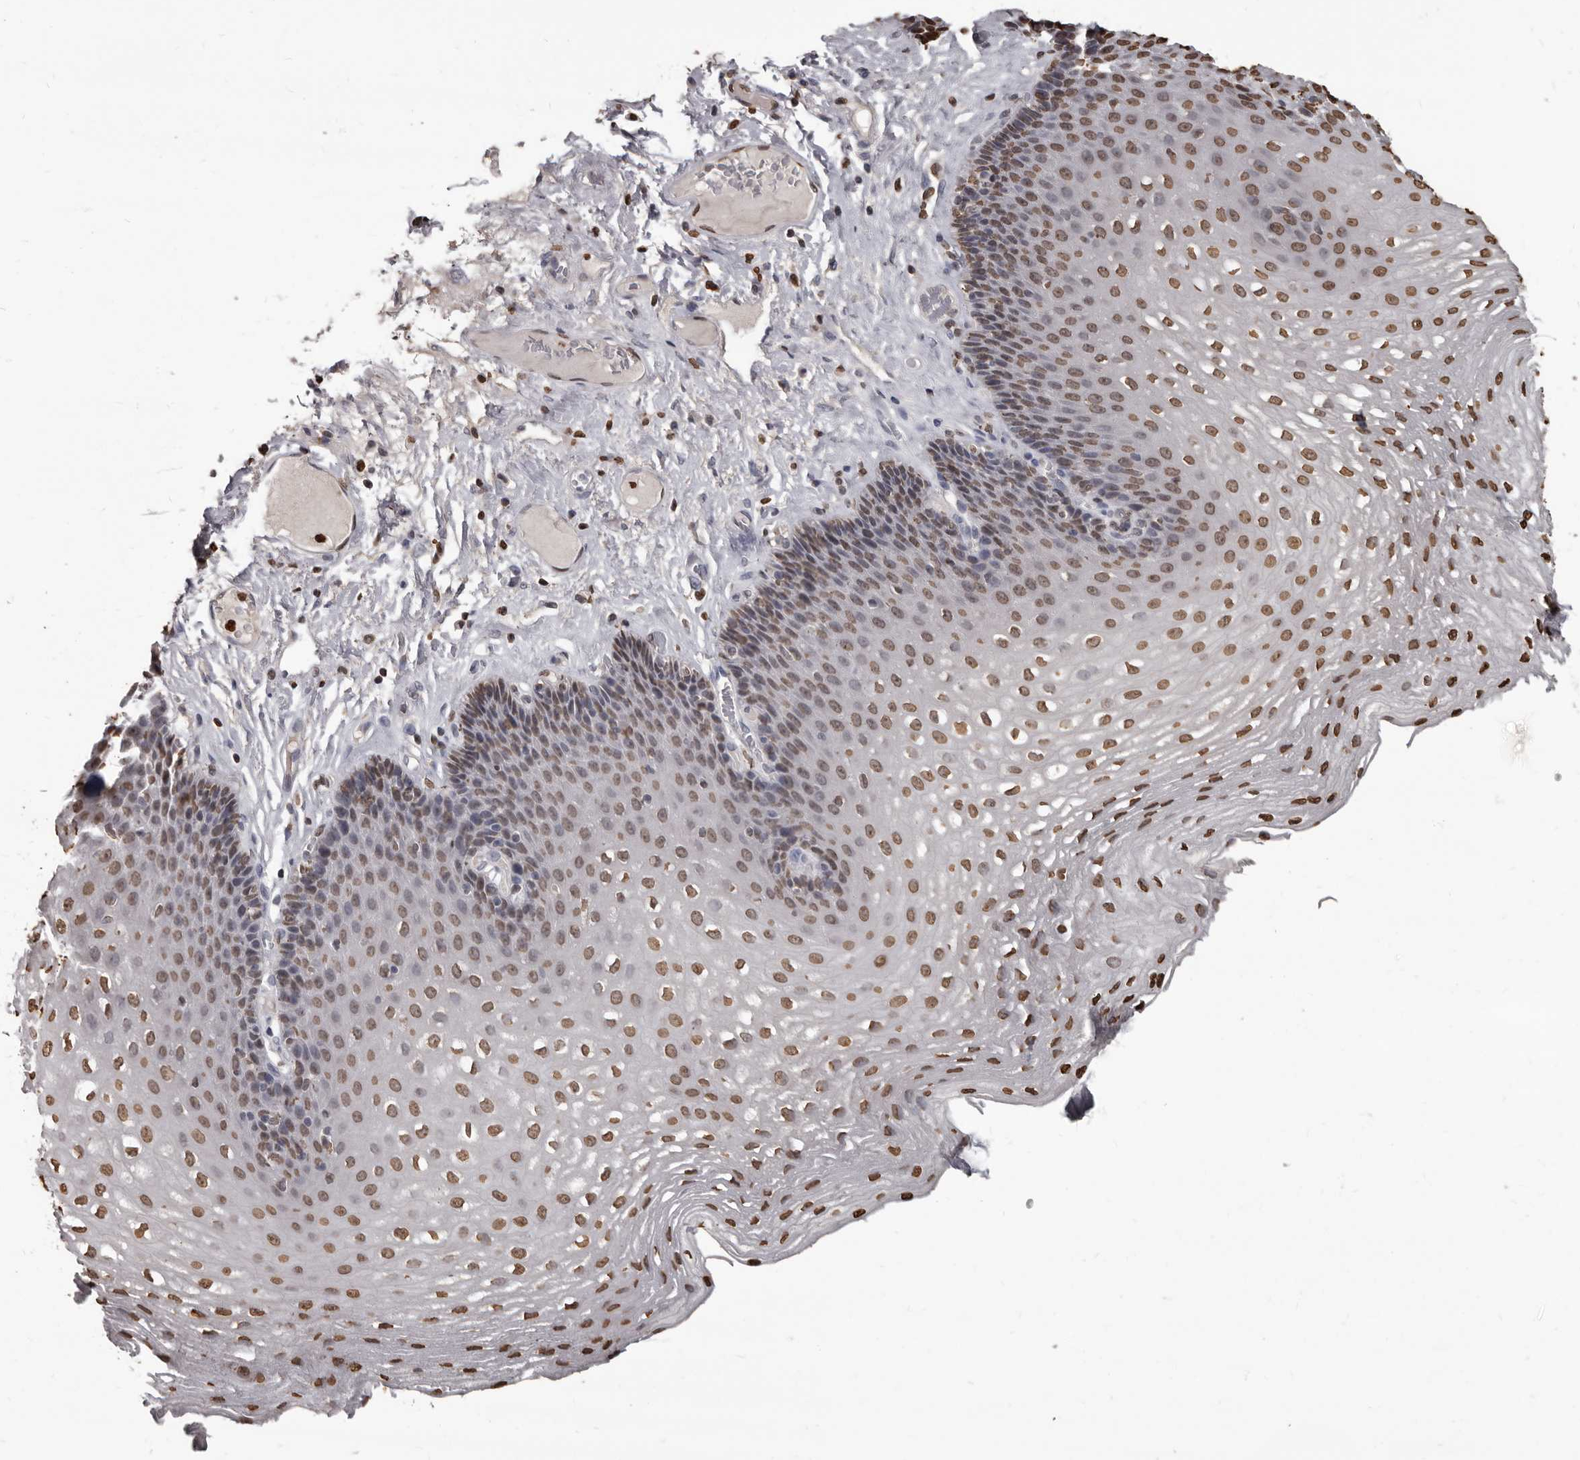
{"staining": {"intensity": "moderate", "quantity": ">75%", "location": "nuclear"}, "tissue": "esophagus", "cell_type": "Squamous epithelial cells", "image_type": "normal", "snomed": [{"axis": "morphology", "description": "Normal tissue, NOS"}, {"axis": "topography", "description": "Esophagus"}], "caption": "DAB (3,3'-diaminobenzidine) immunohistochemical staining of normal human esophagus exhibits moderate nuclear protein expression in approximately >75% of squamous epithelial cells.", "gene": "AHR", "patient": {"sex": "female", "age": 66}}